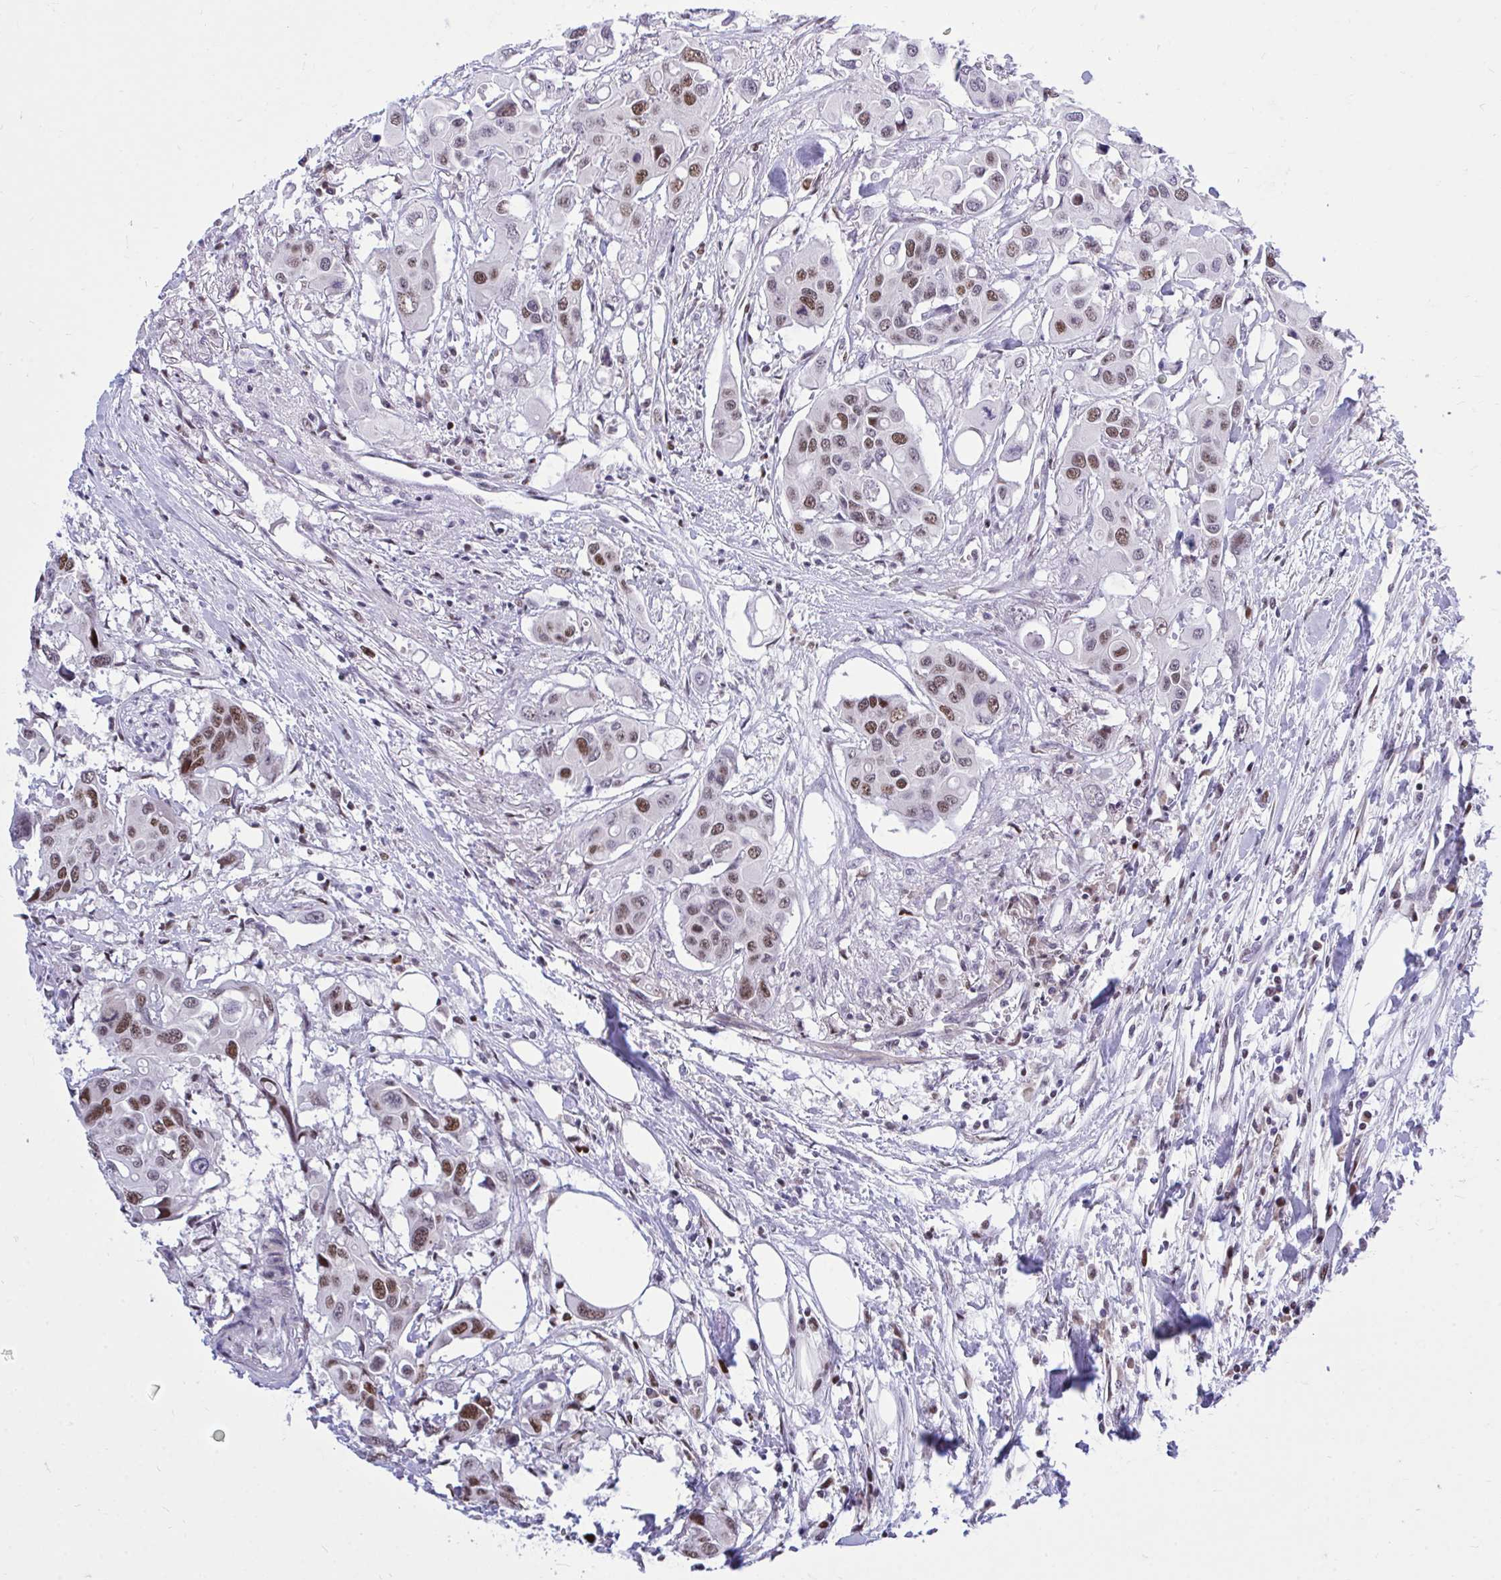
{"staining": {"intensity": "moderate", "quantity": ">75%", "location": "nuclear"}, "tissue": "colorectal cancer", "cell_type": "Tumor cells", "image_type": "cancer", "snomed": [{"axis": "morphology", "description": "Adenocarcinoma, NOS"}, {"axis": "topography", "description": "Colon"}], "caption": "IHC staining of colorectal adenocarcinoma, which shows medium levels of moderate nuclear positivity in approximately >75% of tumor cells indicating moderate nuclear protein positivity. The staining was performed using DAB (brown) for protein detection and nuclei were counterstained in hematoxylin (blue).", "gene": "C1QL2", "patient": {"sex": "male", "age": 77}}